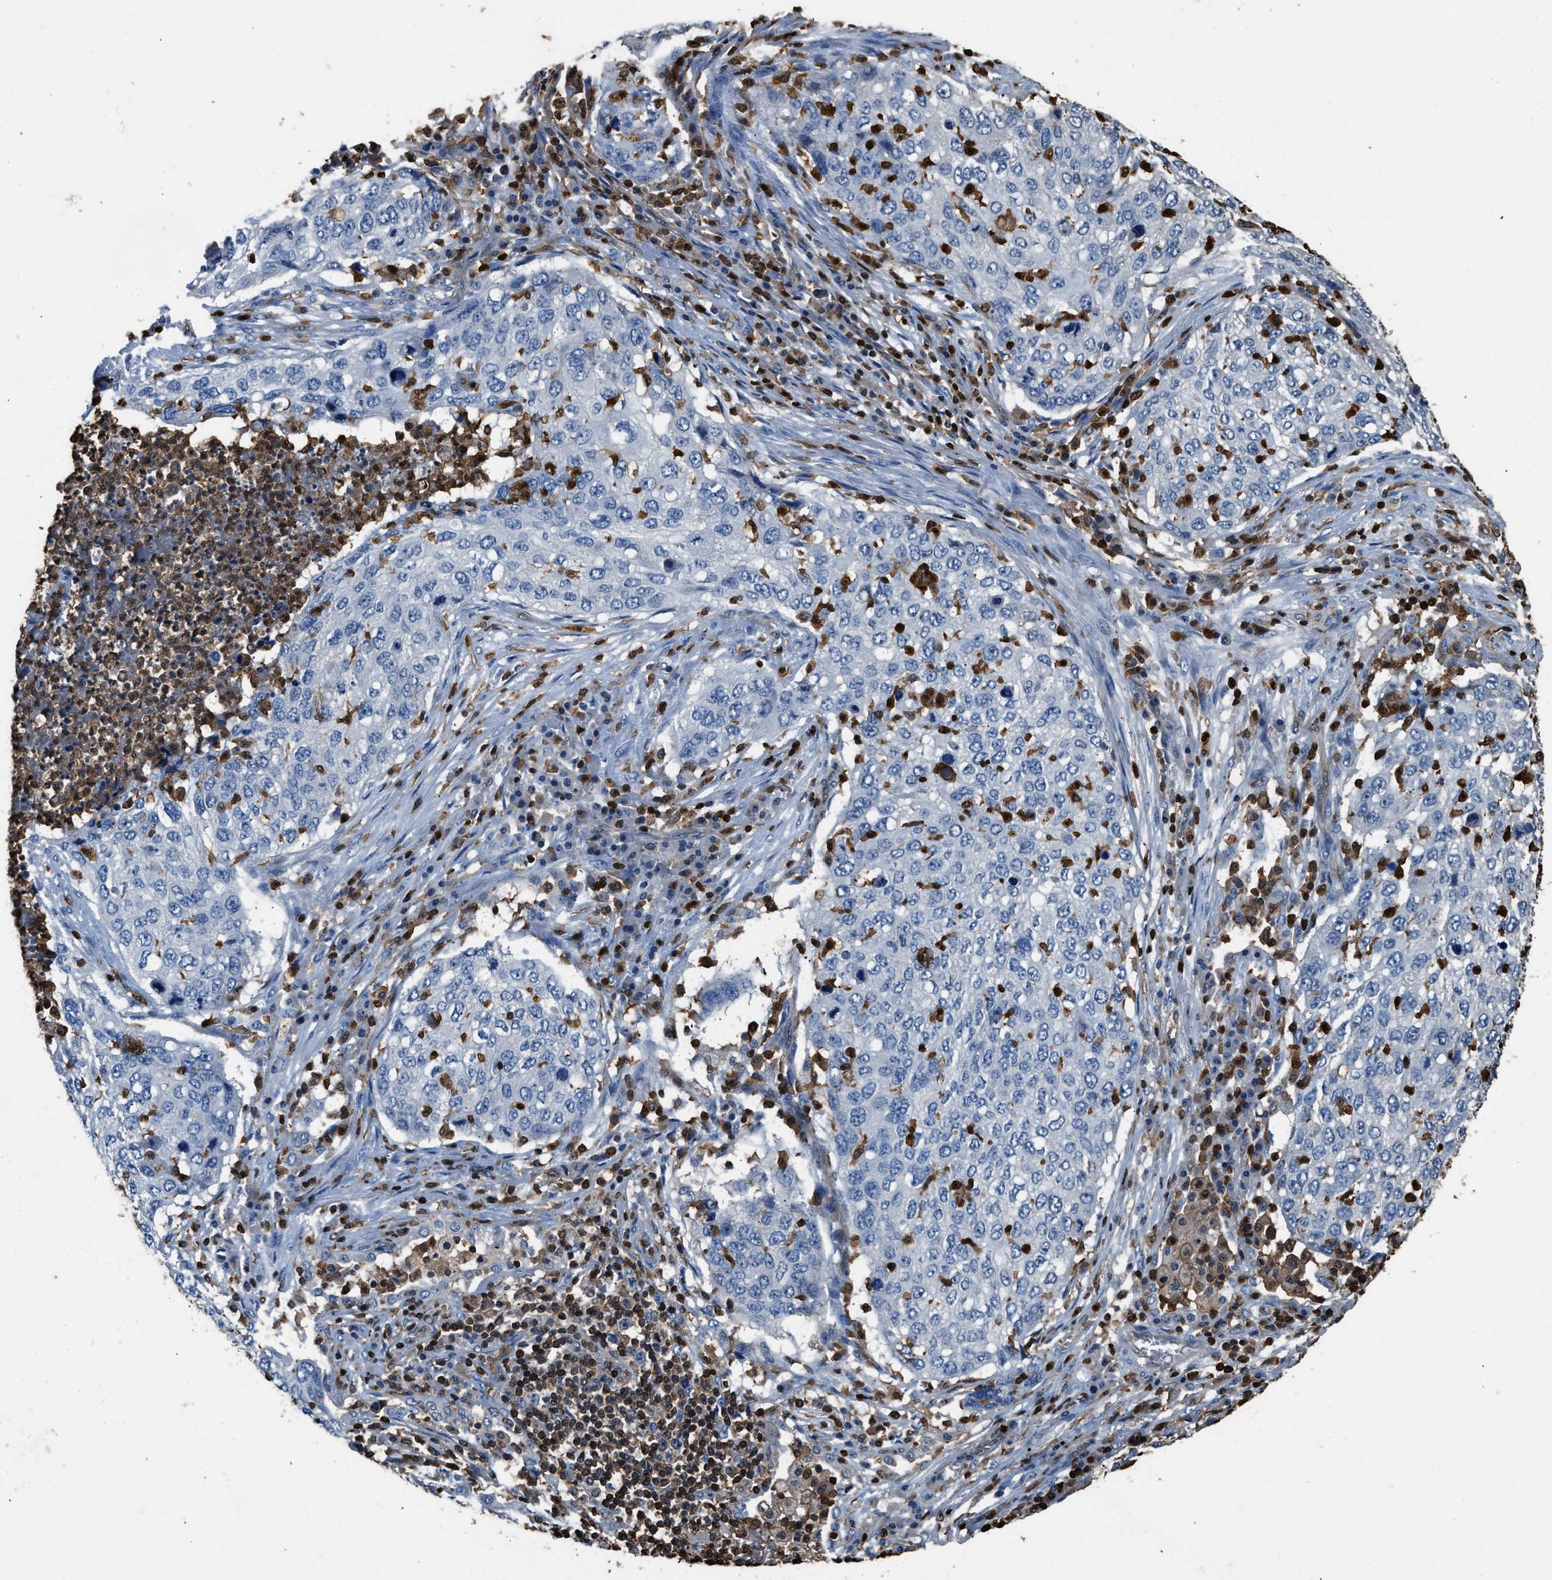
{"staining": {"intensity": "negative", "quantity": "none", "location": "none"}, "tissue": "lung cancer", "cell_type": "Tumor cells", "image_type": "cancer", "snomed": [{"axis": "morphology", "description": "Squamous cell carcinoma, NOS"}, {"axis": "topography", "description": "Lung"}], "caption": "Histopathology image shows no significant protein positivity in tumor cells of lung cancer.", "gene": "ARHGDIB", "patient": {"sex": "female", "age": 63}}